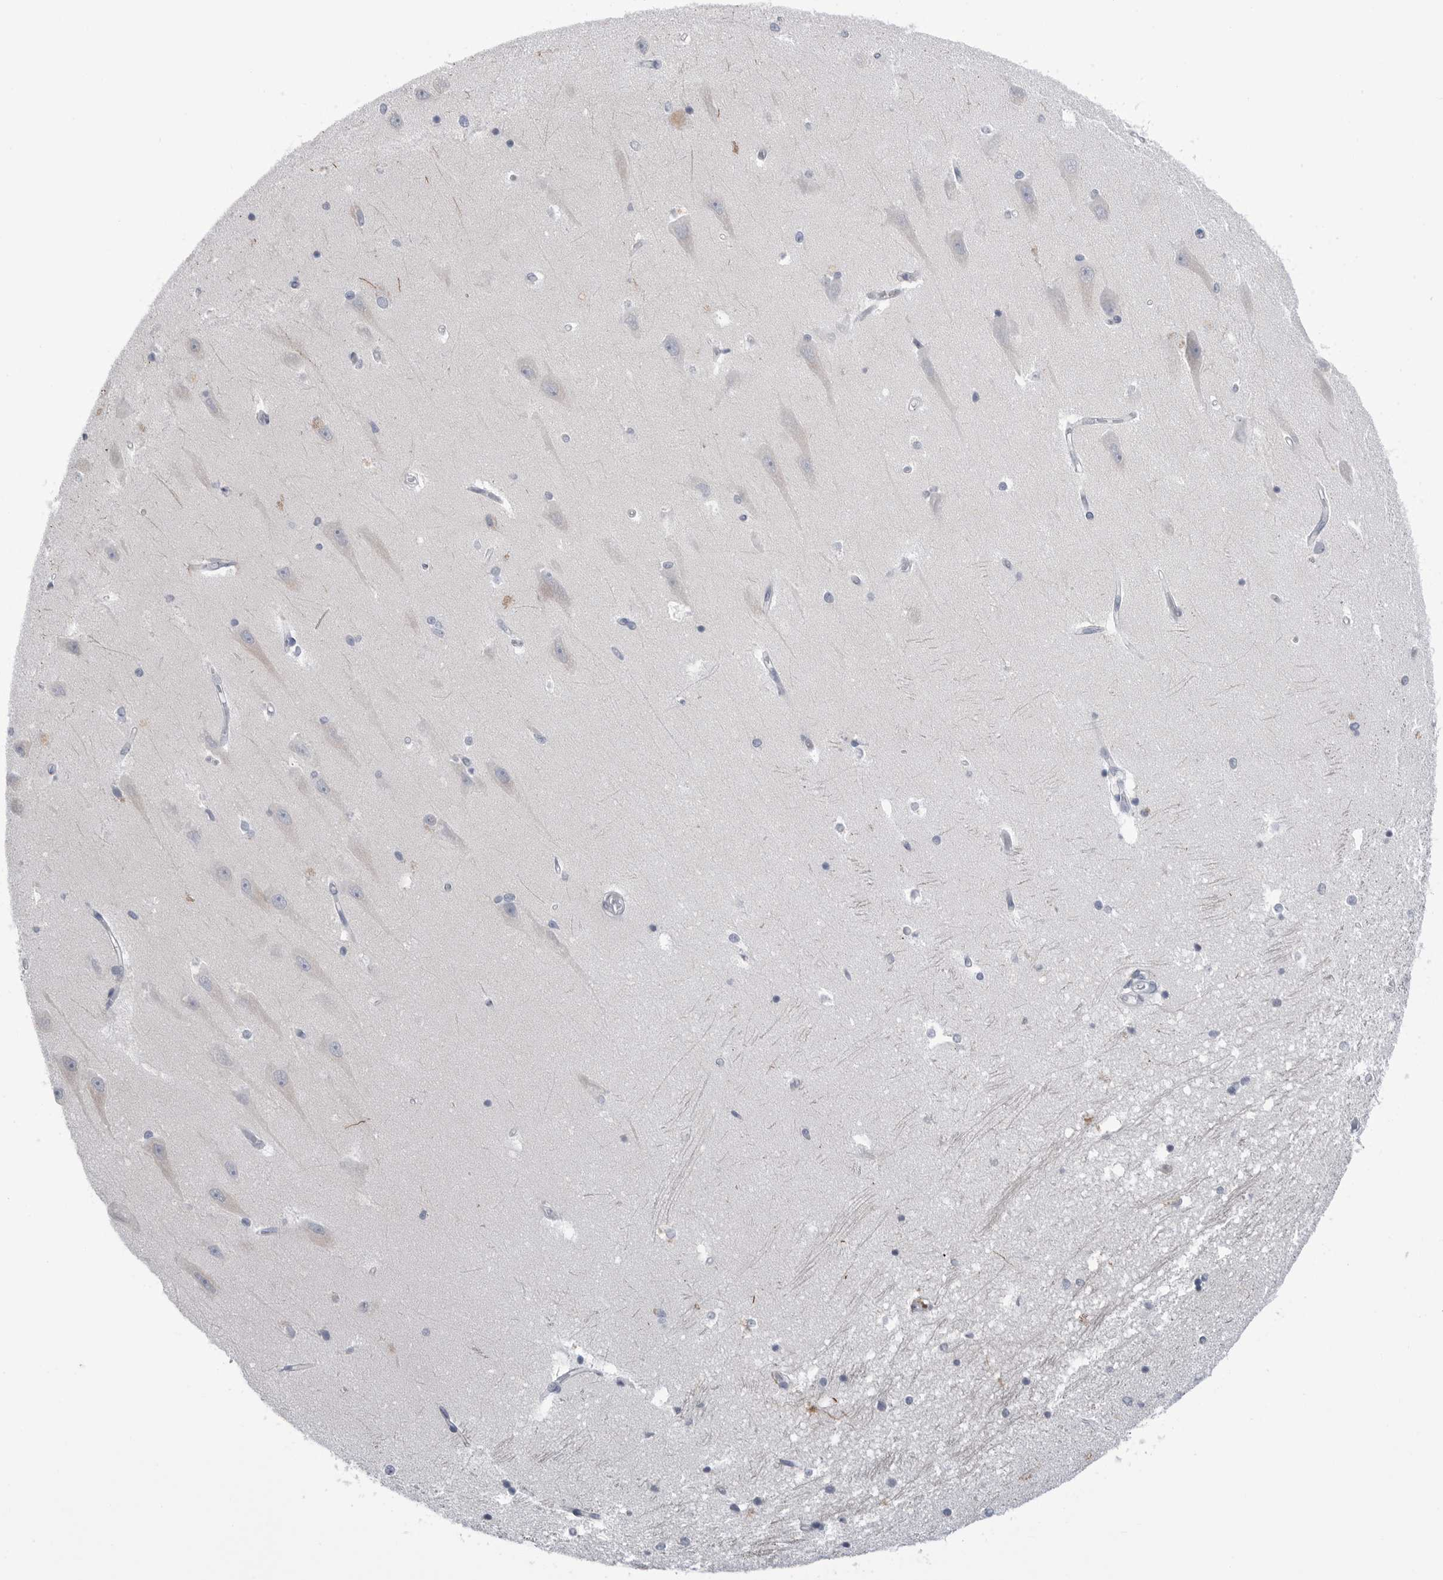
{"staining": {"intensity": "negative", "quantity": "none", "location": "none"}, "tissue": "hippocampus", "cell_type": "Glial cells", "image_type": "normal", "snomed": [{"axis": "morphology", "description": "Normal tissue, NOS"}, {"axis": "topography", "description": "Hippocampus"}], "caption": "An immunohistochemistry (IHC) photomicrograph of normal hippocampus is shown. There is no staining in glial cells of hippocampus.", "gene": "ABHD12", "patient": {"sex": "male", "age": 45}}